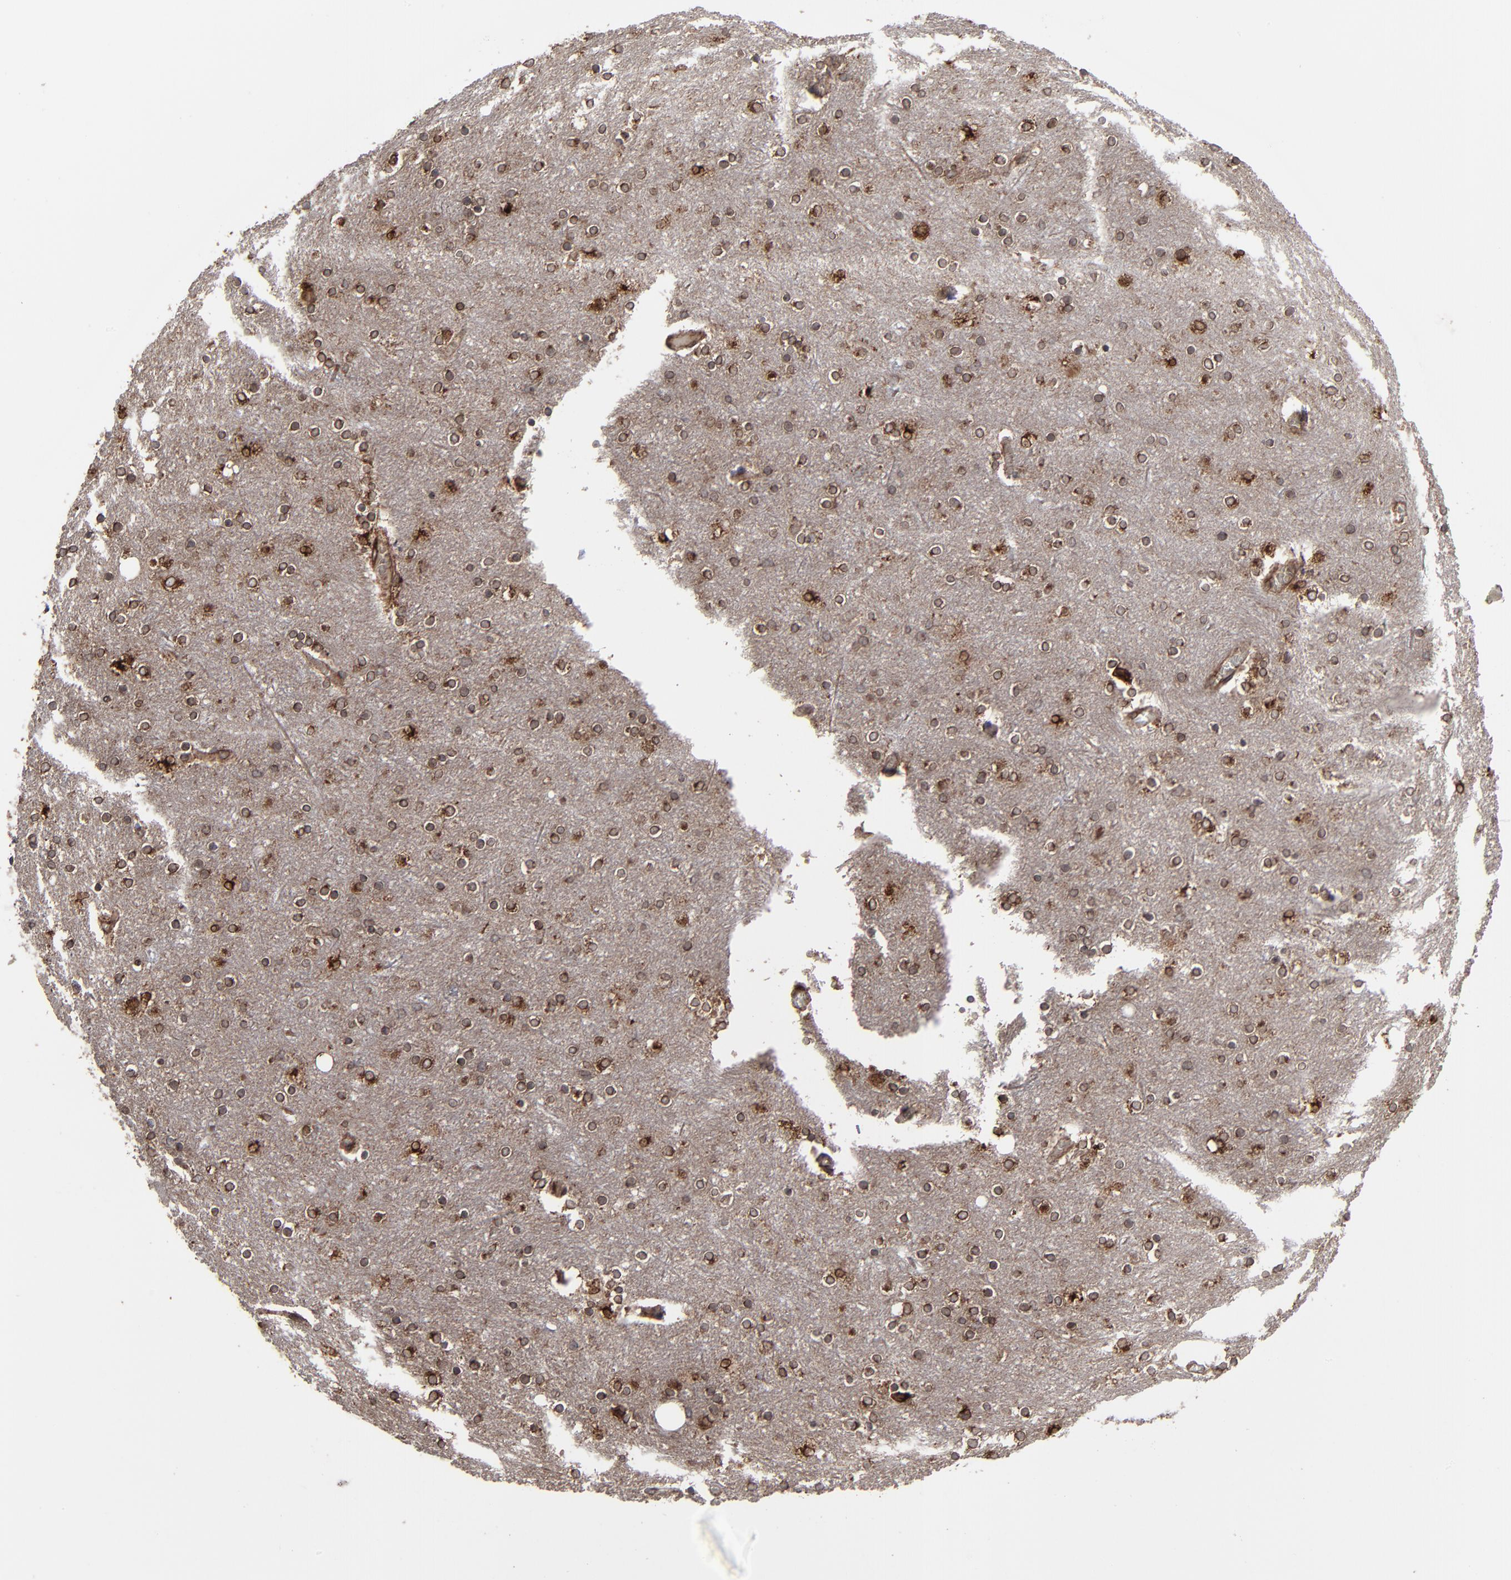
{"staining": {"intensity": "moderate", "quantity": ">75%", "location": "cytoplasmic/membranous"}, "tissue": "cerebral cortex", "cell_type": "Endothelial cells", "image_type": "normal", "snomed": [{"axis": "morphology", "description": "Normal tissue, NOS"}, {"axis": "topography", "description": "Cerebral cortex"}], "caption": "DAB (3,3'-diaminobenzidine) immunohistochemical staining of normal cerebral cortex reveals moderate cytoplasmic/membranous protein positivity in about >75% of endothelial cells.", "gene": "CNIH1", "patient": {"sex": "female", "age": 54}}